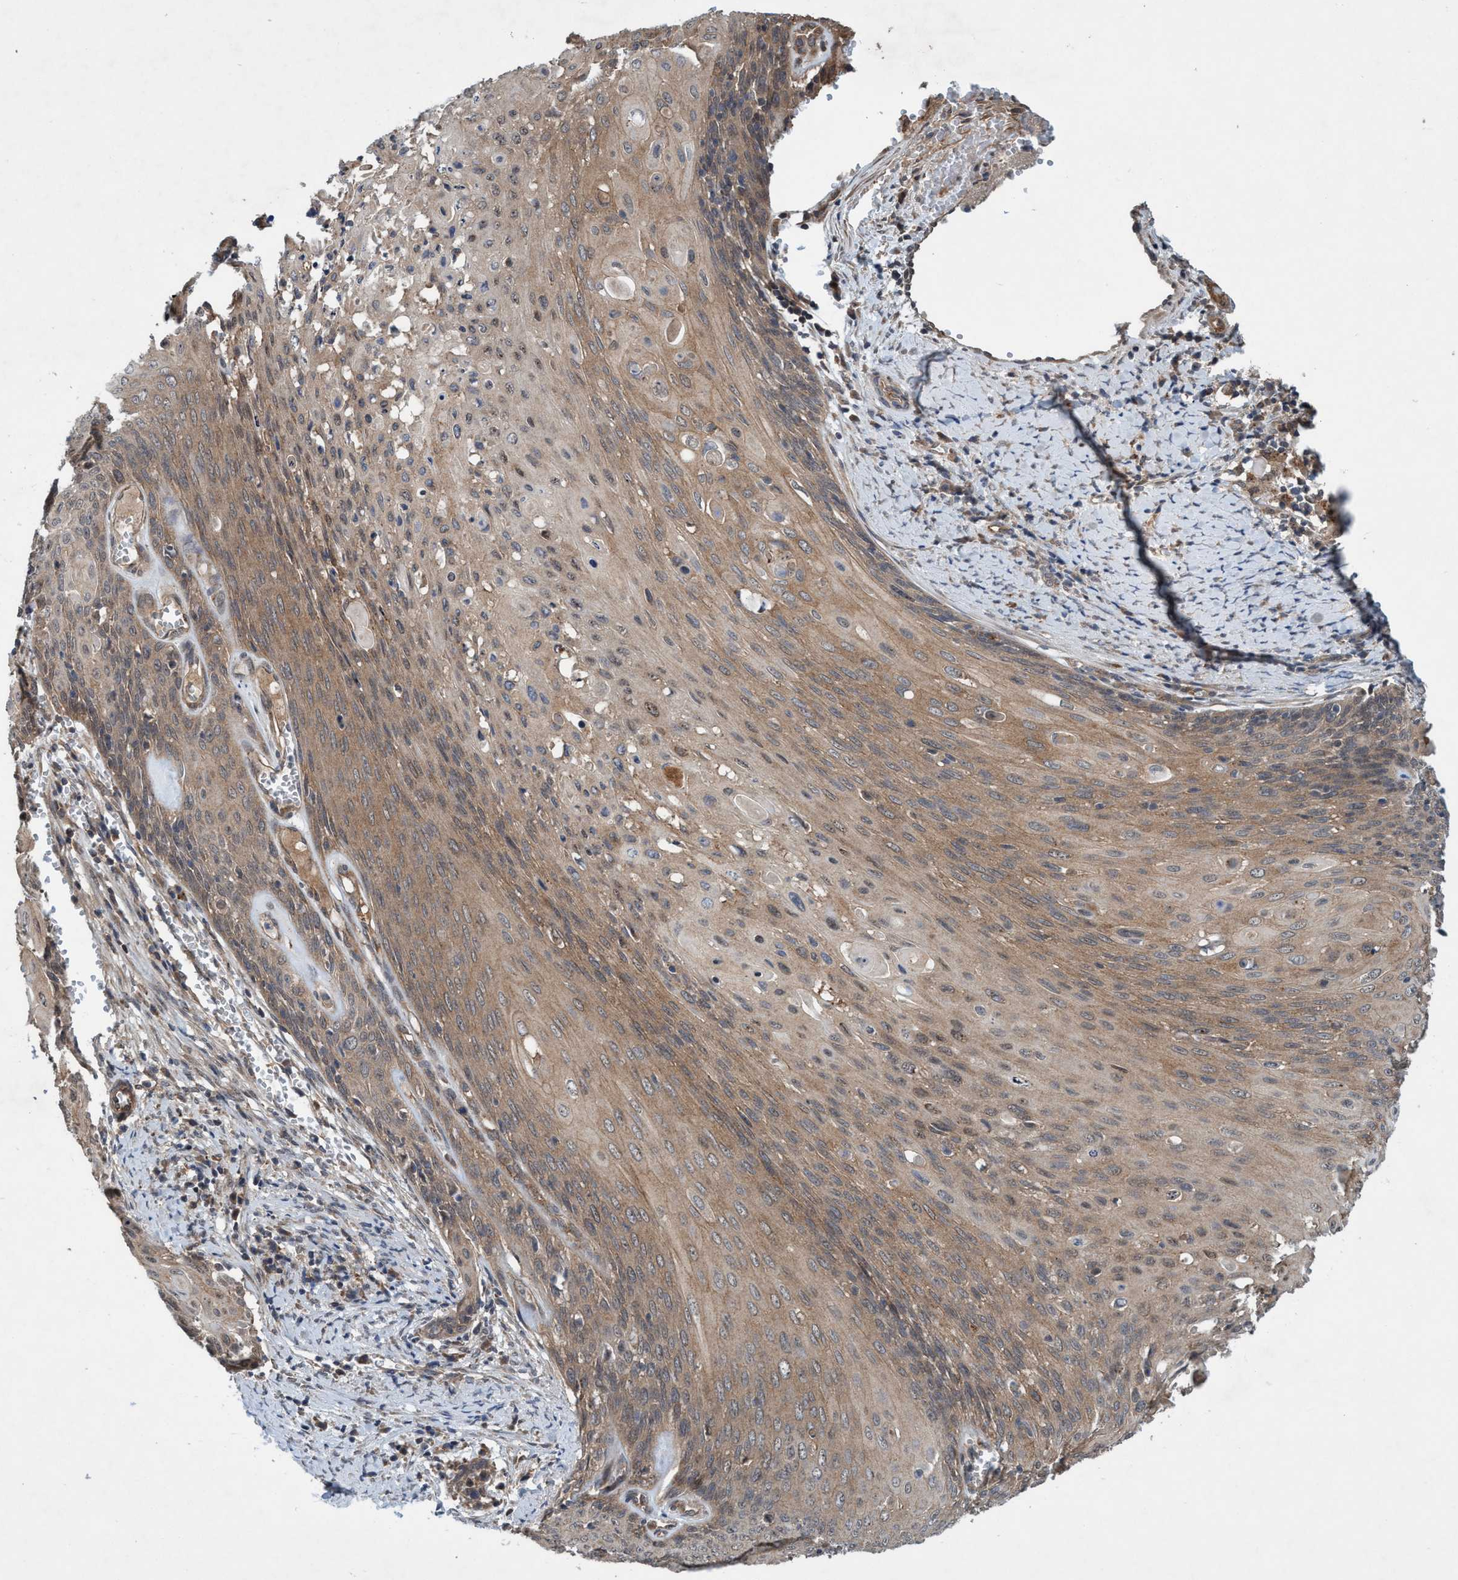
{"staining": {"intensity": "weak", "quantity": "25%-75%", "location": "cytoplasmic/membranous"}, "tissue": "cervical cancer", "cell_type": "Tumor cells", "image_type": "cancer", "snomed": [{"axis": "morphology", "description": "Squamous cell carcinoma, NOS"}, {"axis": "topography", "description": "Cervix"}], "caption": "Brown immunohistochemical staining in human cervical cancer (squamous cell carcinoma) demonstrates weak cytoplasmic/membranous positivity in about 25%-75% of tumor cells.", "gene": "TRIM65", "patient": {"sex": "female", "age": 39}}